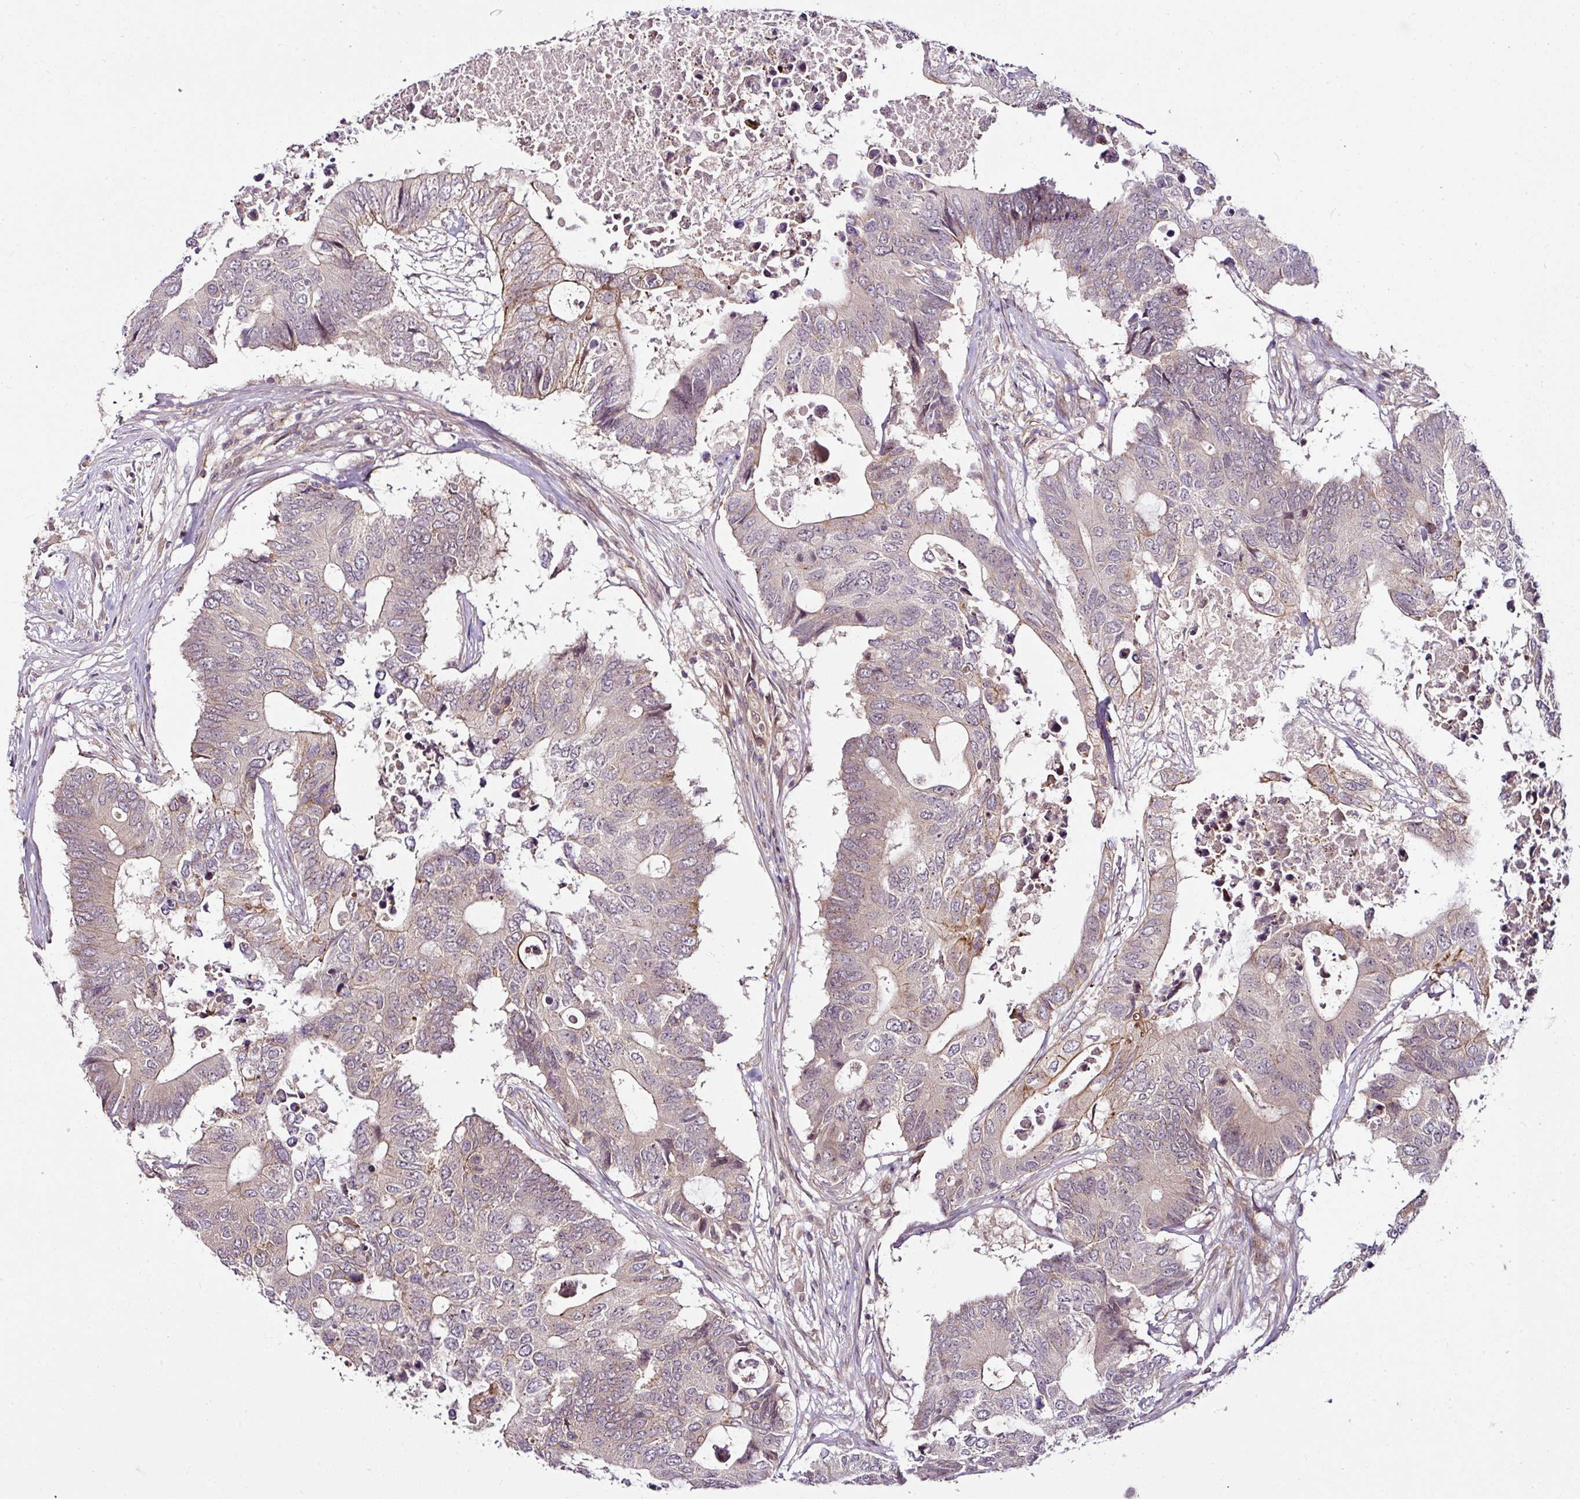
{"staining": {"intensity": "moderate", "quantity": "<25%", "location": "cytoplasmic/membranous"}, "tissue": "colorectal cancer", "cell_type": "Tumor cells", "image_type": "cancer", "snomed": [{"axis": "morphology", "description": "Adenocarcinoma, NOS"}, {"axis": "topography", "description": "Colon"}], "caption": "Adenocarcinoma (colorectal) stained with a brown dye shows moderate cytoplasmic/membranous positive expression in about <25% of tumor cells.", "gene": "DCAF13", "patient": {"sex": "male", "age": 71}}